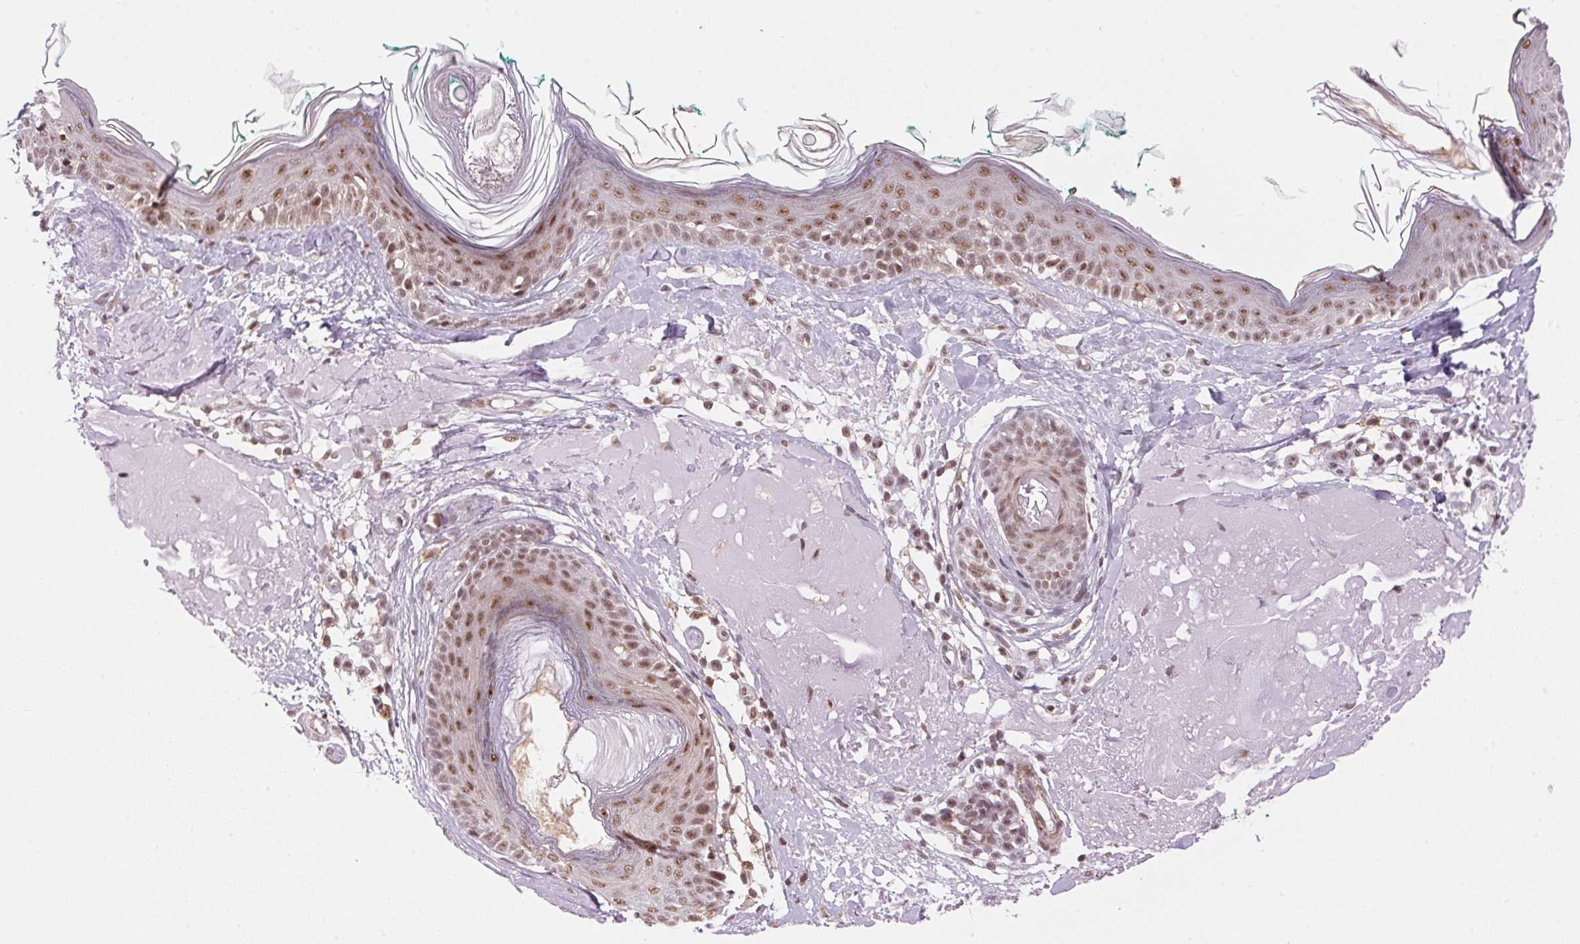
{"staining": {"intensity": "weak", "quantity": "25%-75%", "location": "nuclear"}, "tissue": "skin", "cell_type": "Fibroblasts", "image_type": "normal", "snomed": [{"axis": "morphology", "description": "Normal tissue, NOS"}, {"axis": "topography", "description": "Skin"}], "caption": "Protein staining displays weak nuclear positivity in approximately 25%-75% of fibroblasts in benign skin. The staining was performed using DAB (3,3'-diaminobenzidine) to visualize the protein expression in brown, while the nuclei were stained in blue with hematoxylin (Magnification: 20x).", "gene": "HNRNPDL", "patient": {"sex": "male", "age": 73}}